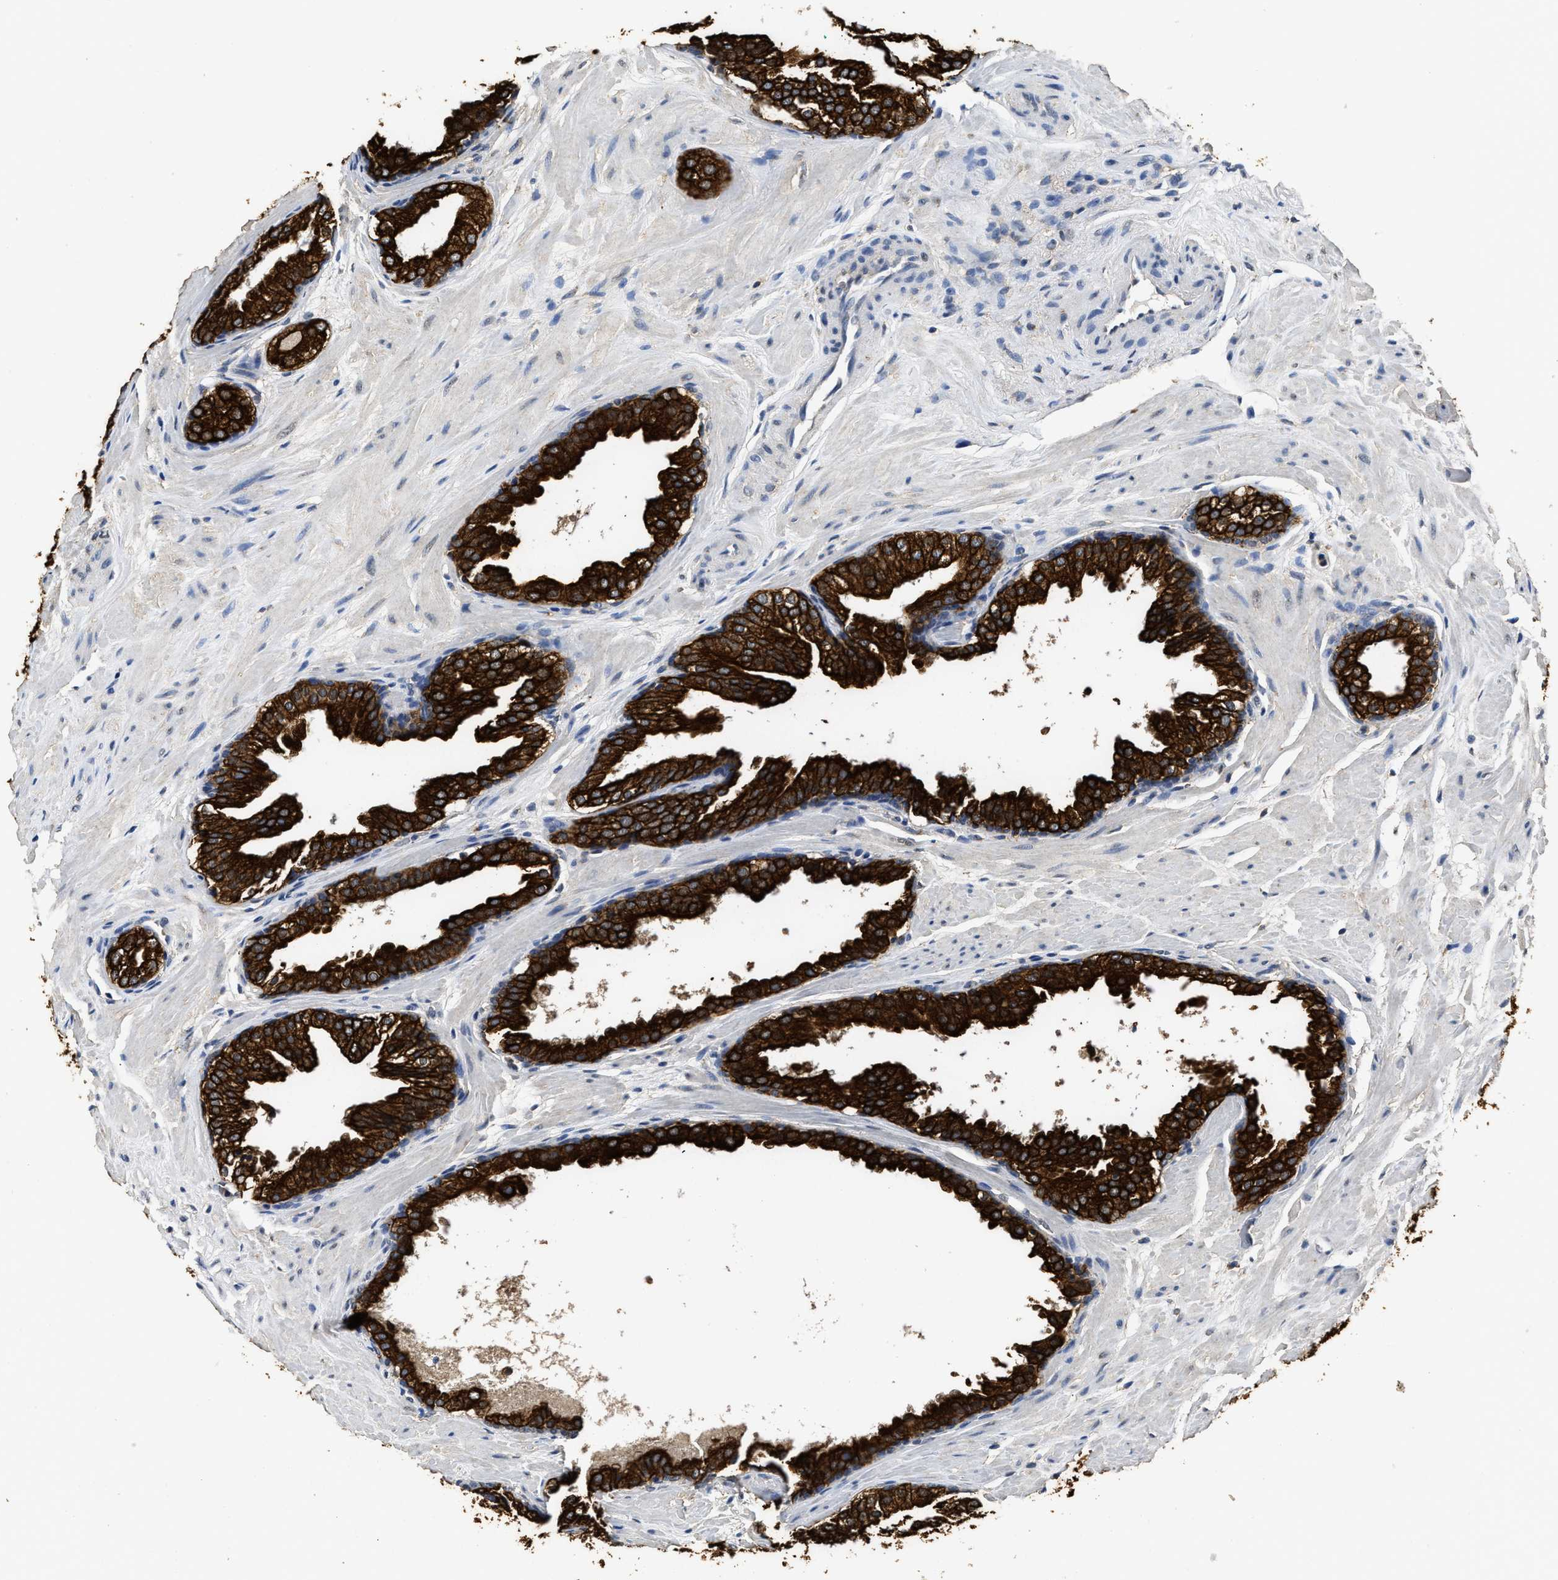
{"staining": {"intensity": "strong", "quantity": ">75%", "location": "cytoplasmic/membranous"}, "tissue": "prostate cancer", "cell_type": "Tumor cells", "image_type": "cancer", "snomed": [{"axis": "morphology", "description": "Adenocarcinoma, Low grade"}, {"axis": "topography", "description": "Prostate"}], "caption": "Immunohistochemistry (DAB (3,3'-diaminobenzidine)) staining of human prostate cancer shows strong cytoplasmic/membranous protein staining in about >75% of tumor cells.", "gene": "CTNNA1", "patient": {"sex": "male", "age": 69}}